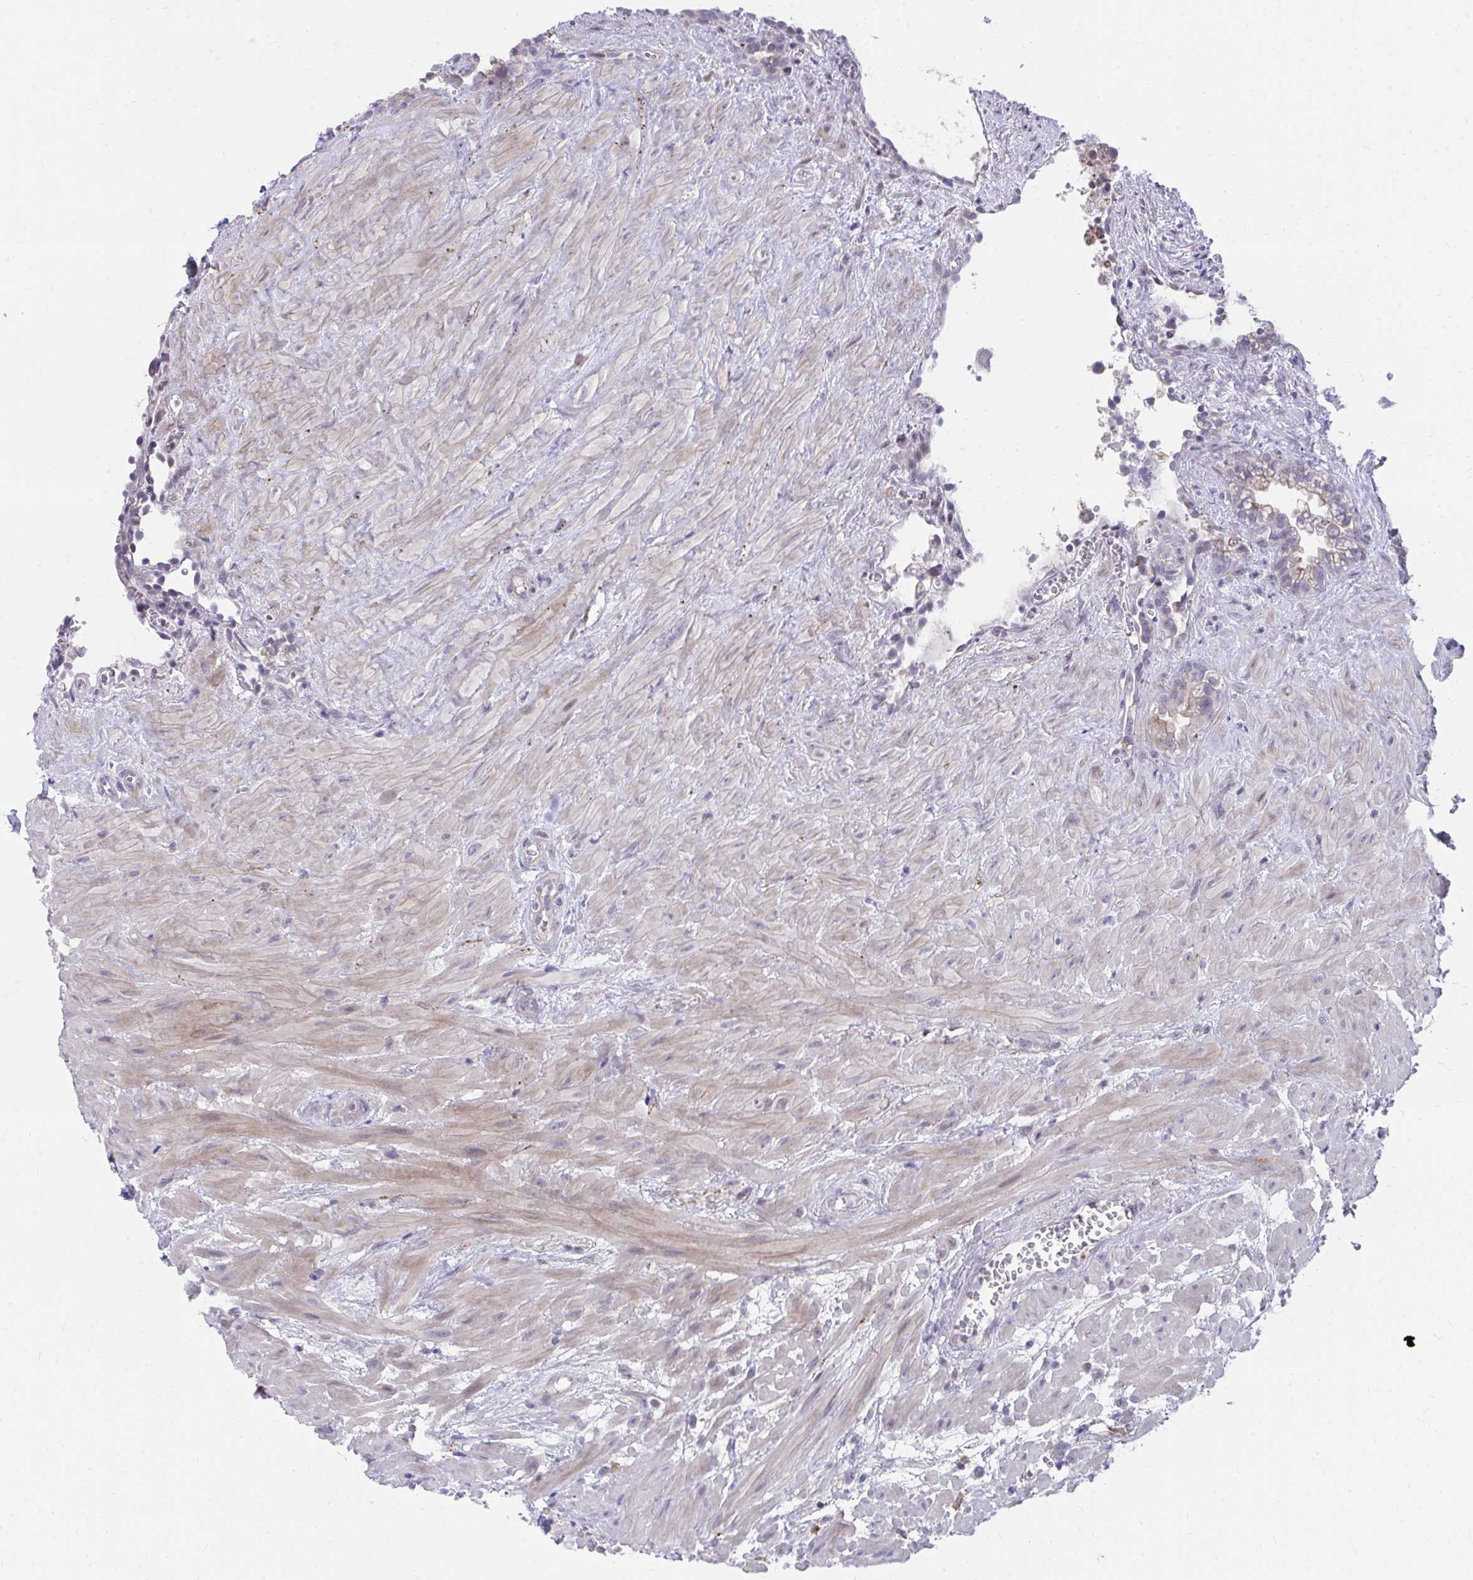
{"staining": {"intensity": "weak", "quantity": "<25%", "location": "cytoplasmic/membranous"}, "tissue": "seminal vesicle", "cell_type": "Glandular cells", "image_type": "normal", "snomed": [{"axis": "morphology", "description": "Normal tissue, NOS"}, {"axis": "topography", "description": "Seminal veicle"}], "caption": "High magnification brightfield microscopy of normal seminal vesicle stained with DAB (3,3'-diaminobenzidine) (brown) and counterstained with hematoxylin (blue): glandular cells show no significant expression. (Brightfield microscopy of DAB immunohistochemistry at high magnification).", "gene": "SLAMF7", "patient": {"sex": "male", "age": 76}}